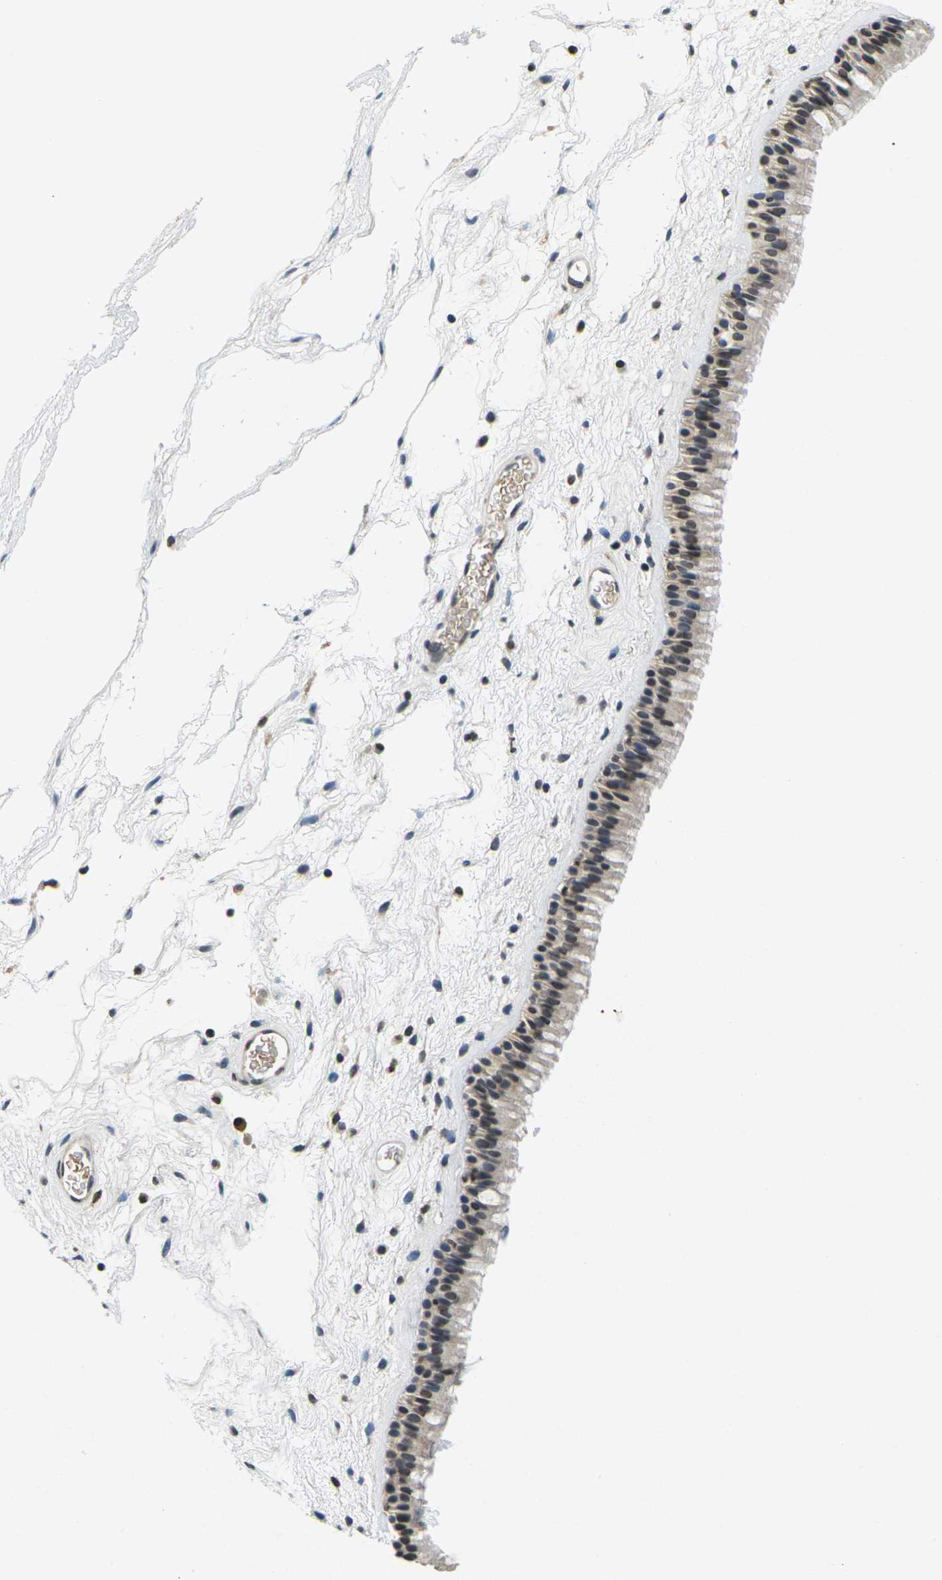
{"staining": {"intensity": "weak", "quantity": "25%-75%", "location": "cytoplasmic/membranous"}, "tissue": "nasopharynx", "cell_type": "Respiratory epithelial cells", "image_type": "normal", "snomed": [{"axis": "morphology", "description": "Normal tissue, NOS"}, {"axis": "morphology", "description": "Inflammation, NOS"}, {"axis": "topography", "description": "Nasopharynx"}], "caption": "High-magnification brightfield microscopy of benign nasopharynx stained with DAB (brown) and counterstained with hematoxylin (blue). respiratory epithelial cells exhibit weak cytoplasmic/membranous staining is seen in about25%-75% of cells.", "gene": "C1QC", "patient": {"sex": "male", "age": 48}}